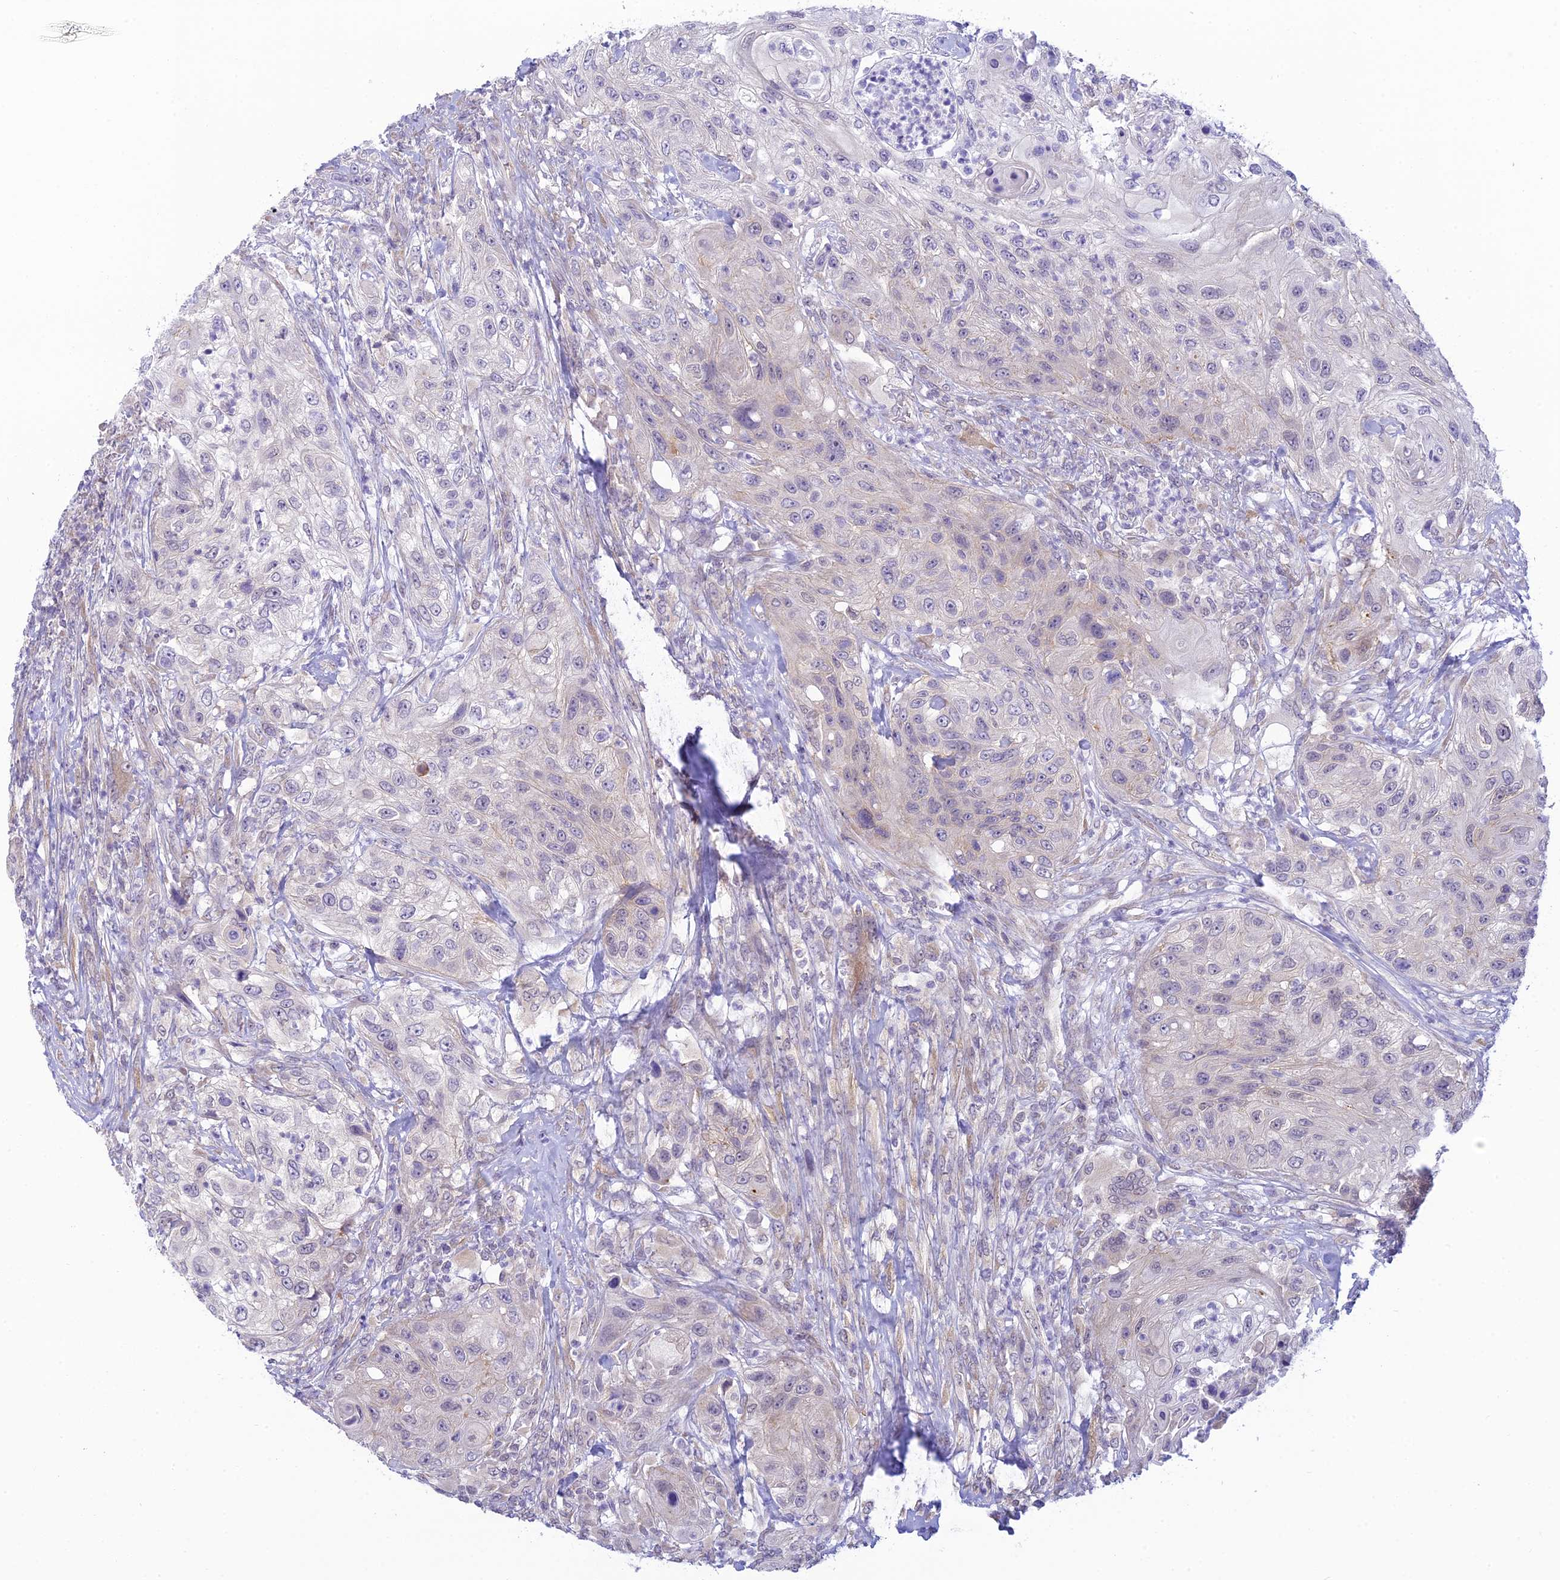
{"staining": {"intensity": "negative", "quantity": "none", "location": "none"}, "tissue": "urothelial cancer", "cell_type": "Tumor cells", "image_type": "cancer", "snomed": [{"axis": "morphology", "description": "Urothelial carcinoma, High grade"}, {"axis": "topography", "description": "Urinary bladder"}], "caption": "Tumor cells are negative for protein expression in human high-grade urothelial carcinoma.", "gene": "SKIC8", "patient": {"sex": "female", "age": 60}}